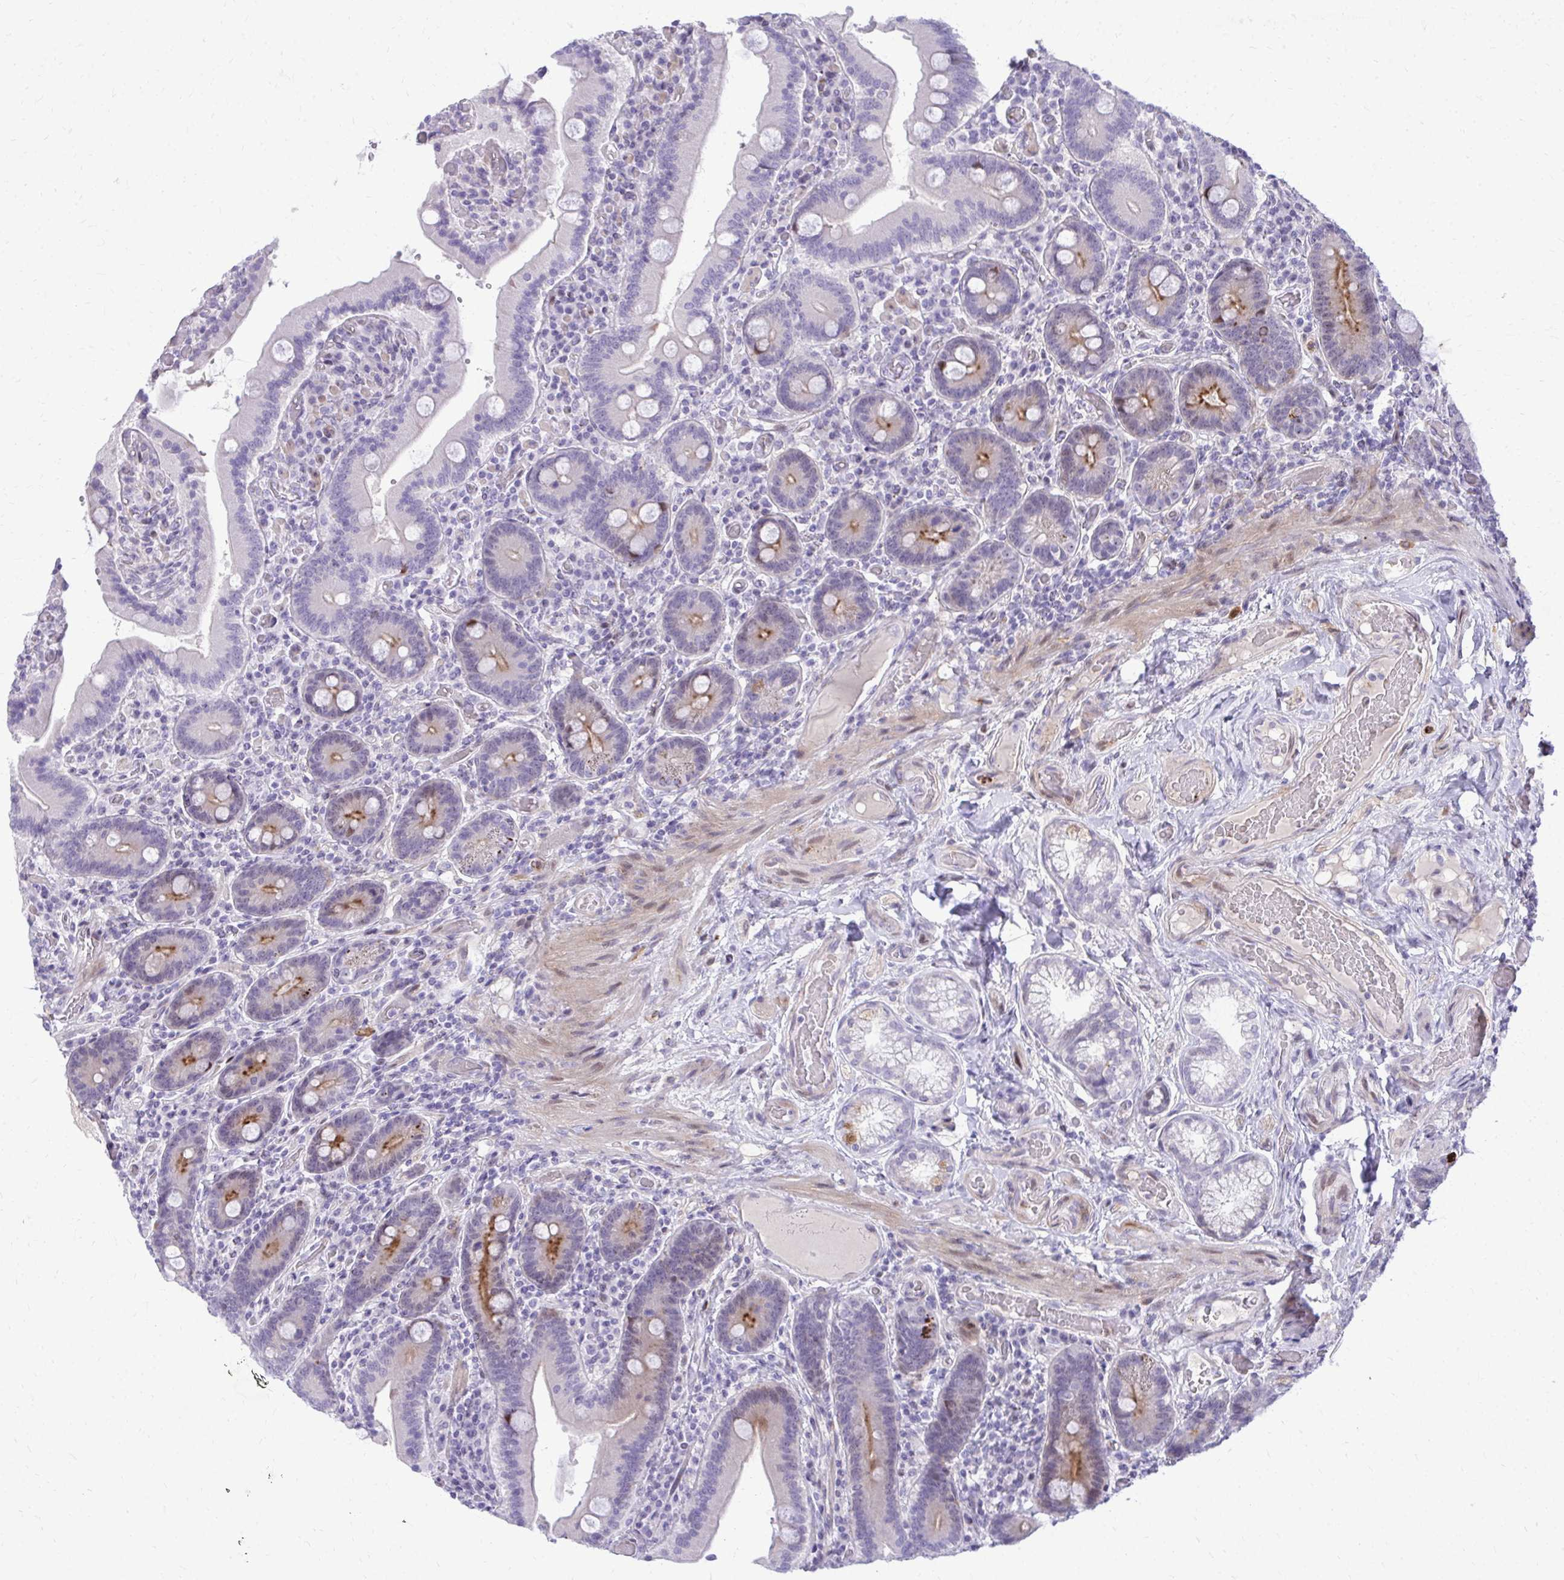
{"staining": {"intensity": "moderate", "quantity": "<25%", "location": "cytoplasmic/membranous,nuclear"}, "tissue": "duodenum", "cell_type": "Glandular cells", "image_type": "normal", "snomed": [{"axis": "morphology", "description": "Normal tissue, NOS"}, {"axis": "topography", "description": "Duodenum"}], "caption": "Duodenum stained with DAB (3,3'-diaminobenzidine) immunohistochemistry (IHC) reveals low levels of moderate cytoplasmic/membranous,nuclear positivity in about <25% of glandular cells. Immunohistochemistry (ihc) stains the protein in brown and the nuclei are stained blue.", "gene": "DLX4", "patient": {"sex": "female", "age": 62}}